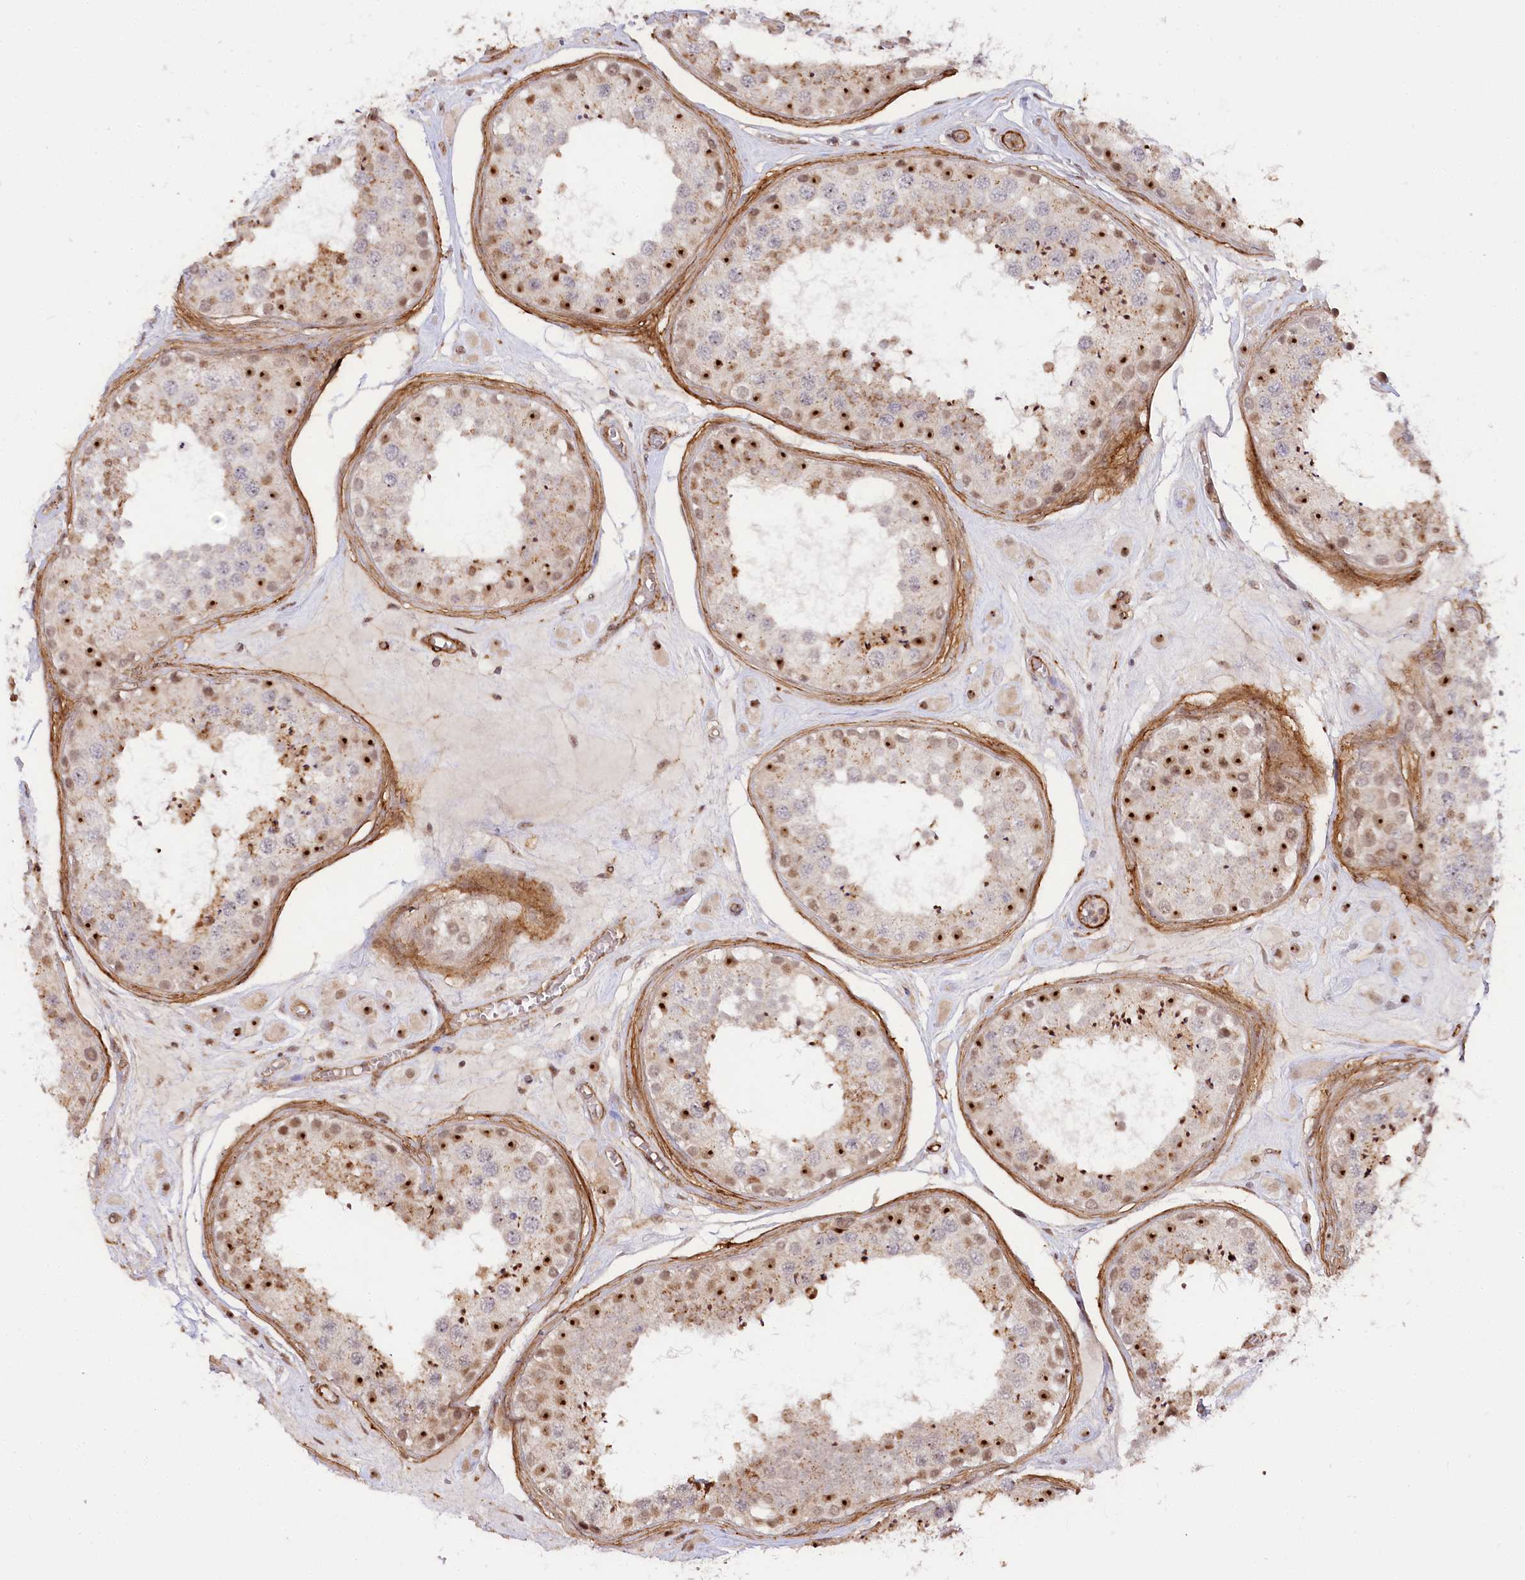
{"staining": {"intensity": "strong", "quantity": "<25%", "location": "cytoplasmic/membranous,nuclear"}, "tissue": "testis", "cell_type": "Cells in seminiferous ducts", "image_type": "normal", "snomed": [{"axis": "morphology", "description": "Normal tissue, NOS"}, {"axis": "topography", "description": "Testis"}], "caption": "Immunohistochemistry image of normal testis stained for a protein (brown), which shows medium levels of strong cytoplasmic/membranous,nuclear expression in approximately <25% of cells in seminiferous ducts.", "gene": "GNL3L", "patient": {"sex": "male", "age": 25}}